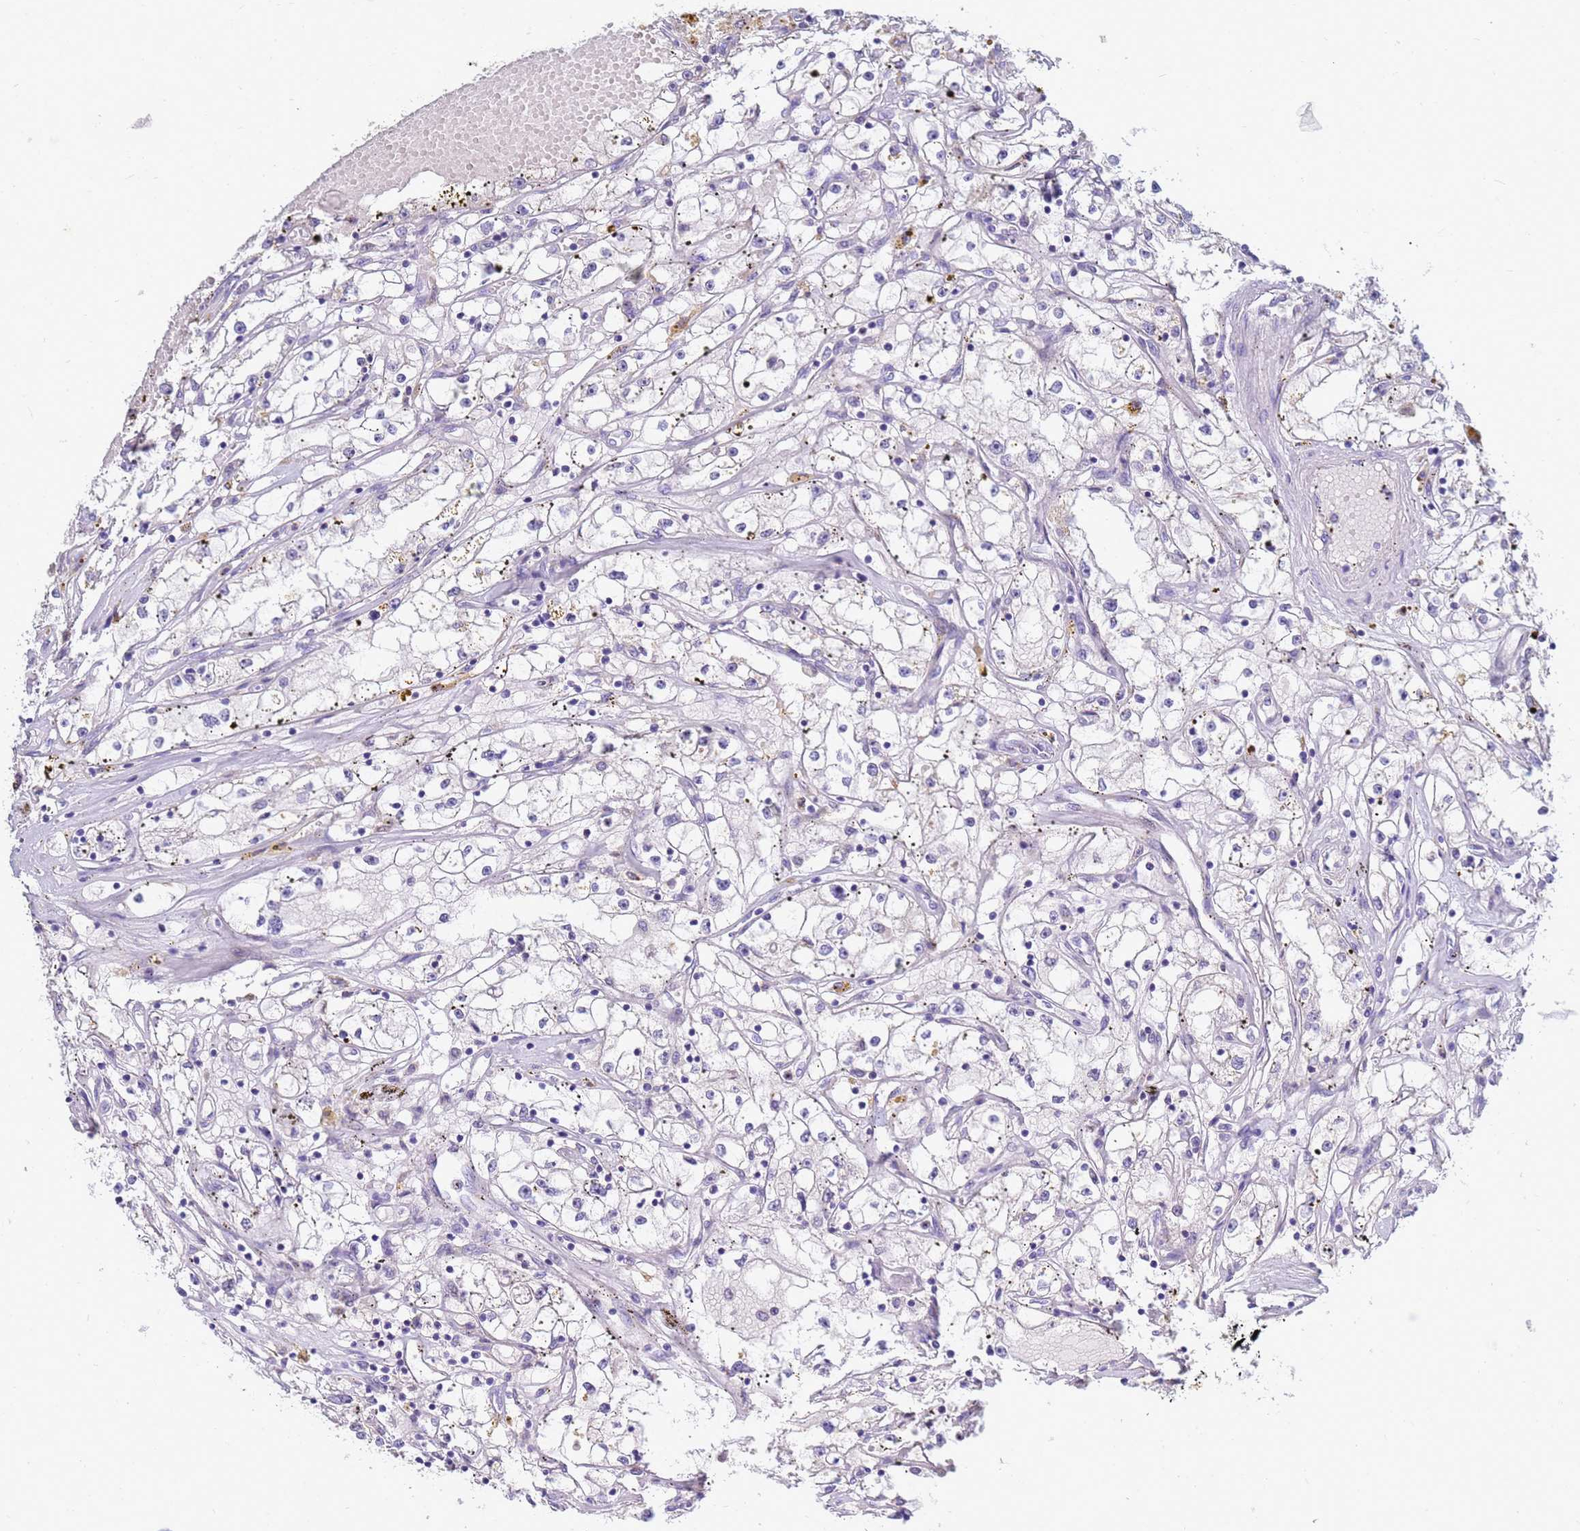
{"staining": {"intensity": "negative", "quantity": "none", "location": "none"}, "tissue": "renal cancer", "cell_type": "Tumor cells", "image_type": "cancer", "snomed": [{"axis": "morphology", "description": "Adenocarcinoma, NOS"}, {"axis": "topography", "description": "Kidney"}], "caption": "DAB (3,3'-diaminobenzidine) immunohistochemical staining of human renal adenocarcinoma displays no significant expression in tumor cells. (Brightfield microscopy of DAB (3,3'-diaminobenzidine) immunohistochemistry (IHC) at high magnification).", "gene": "B3GNT8", "patient": {"sex": "male", "age": 56}}